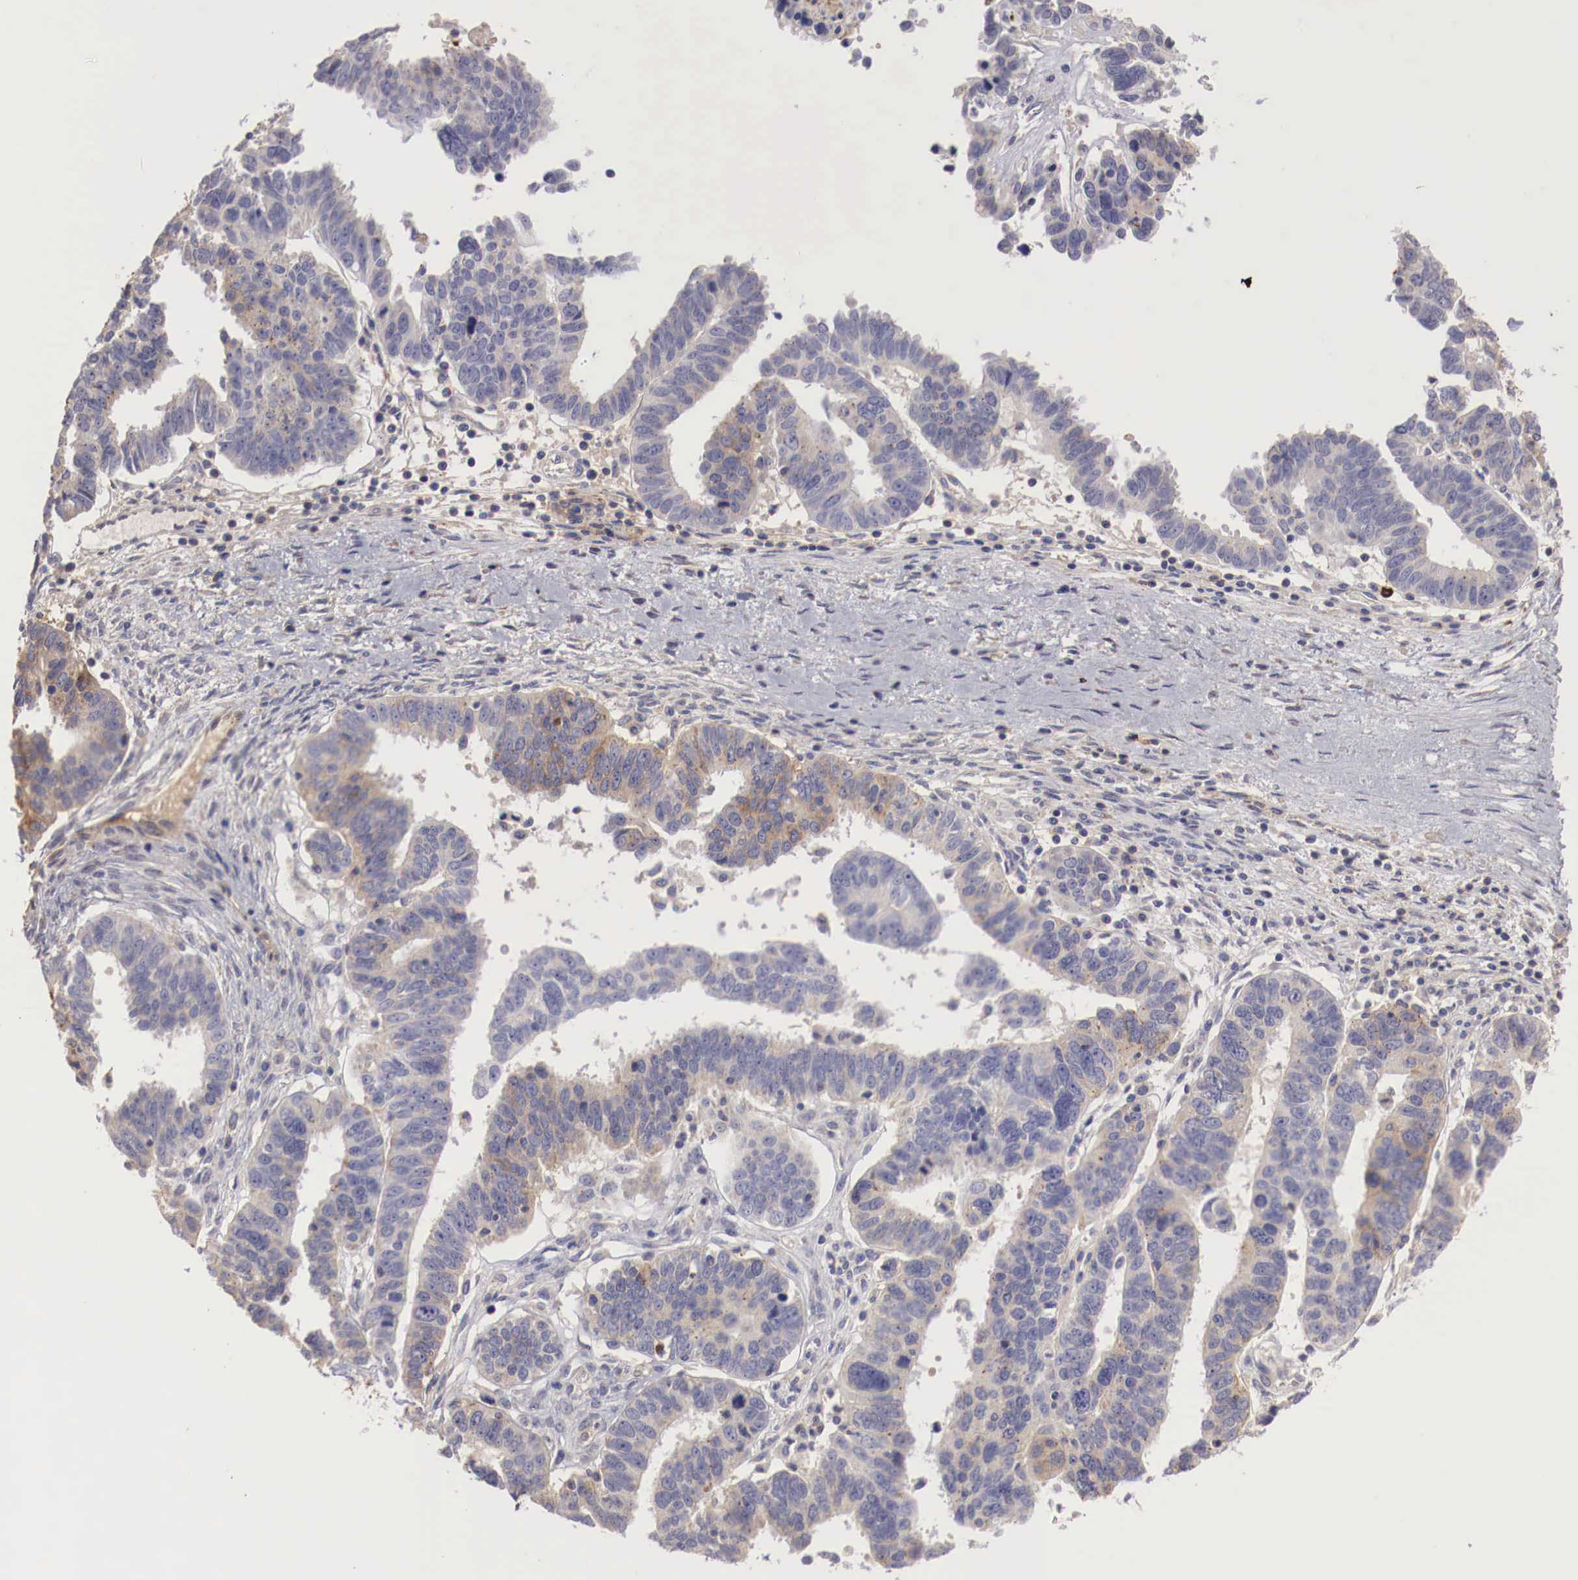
{"staining": {"intensity": "weak", "quantity": "<25%", "location": "cytoplasmic/membranous"}, "tissue": "ovarian cancer", "cell_type": "Tumor cells", "image_type": "cancer", "snomed": [{"axis": "morphology", "description": "Carcinoma, endometroid"}, {"axis": "morphology", "description": "Cystadenocarcinoma, serous, NOS"}, {"axis": "topography", "description": "Ovary"}], "caption": "Tumor cells show no significant protein expression in ovarian serous cystadenocarcinoma. Nuclei are stained in blue.", "gene": "PITPNA", "patient": {"sex": "female", "age": 45}}